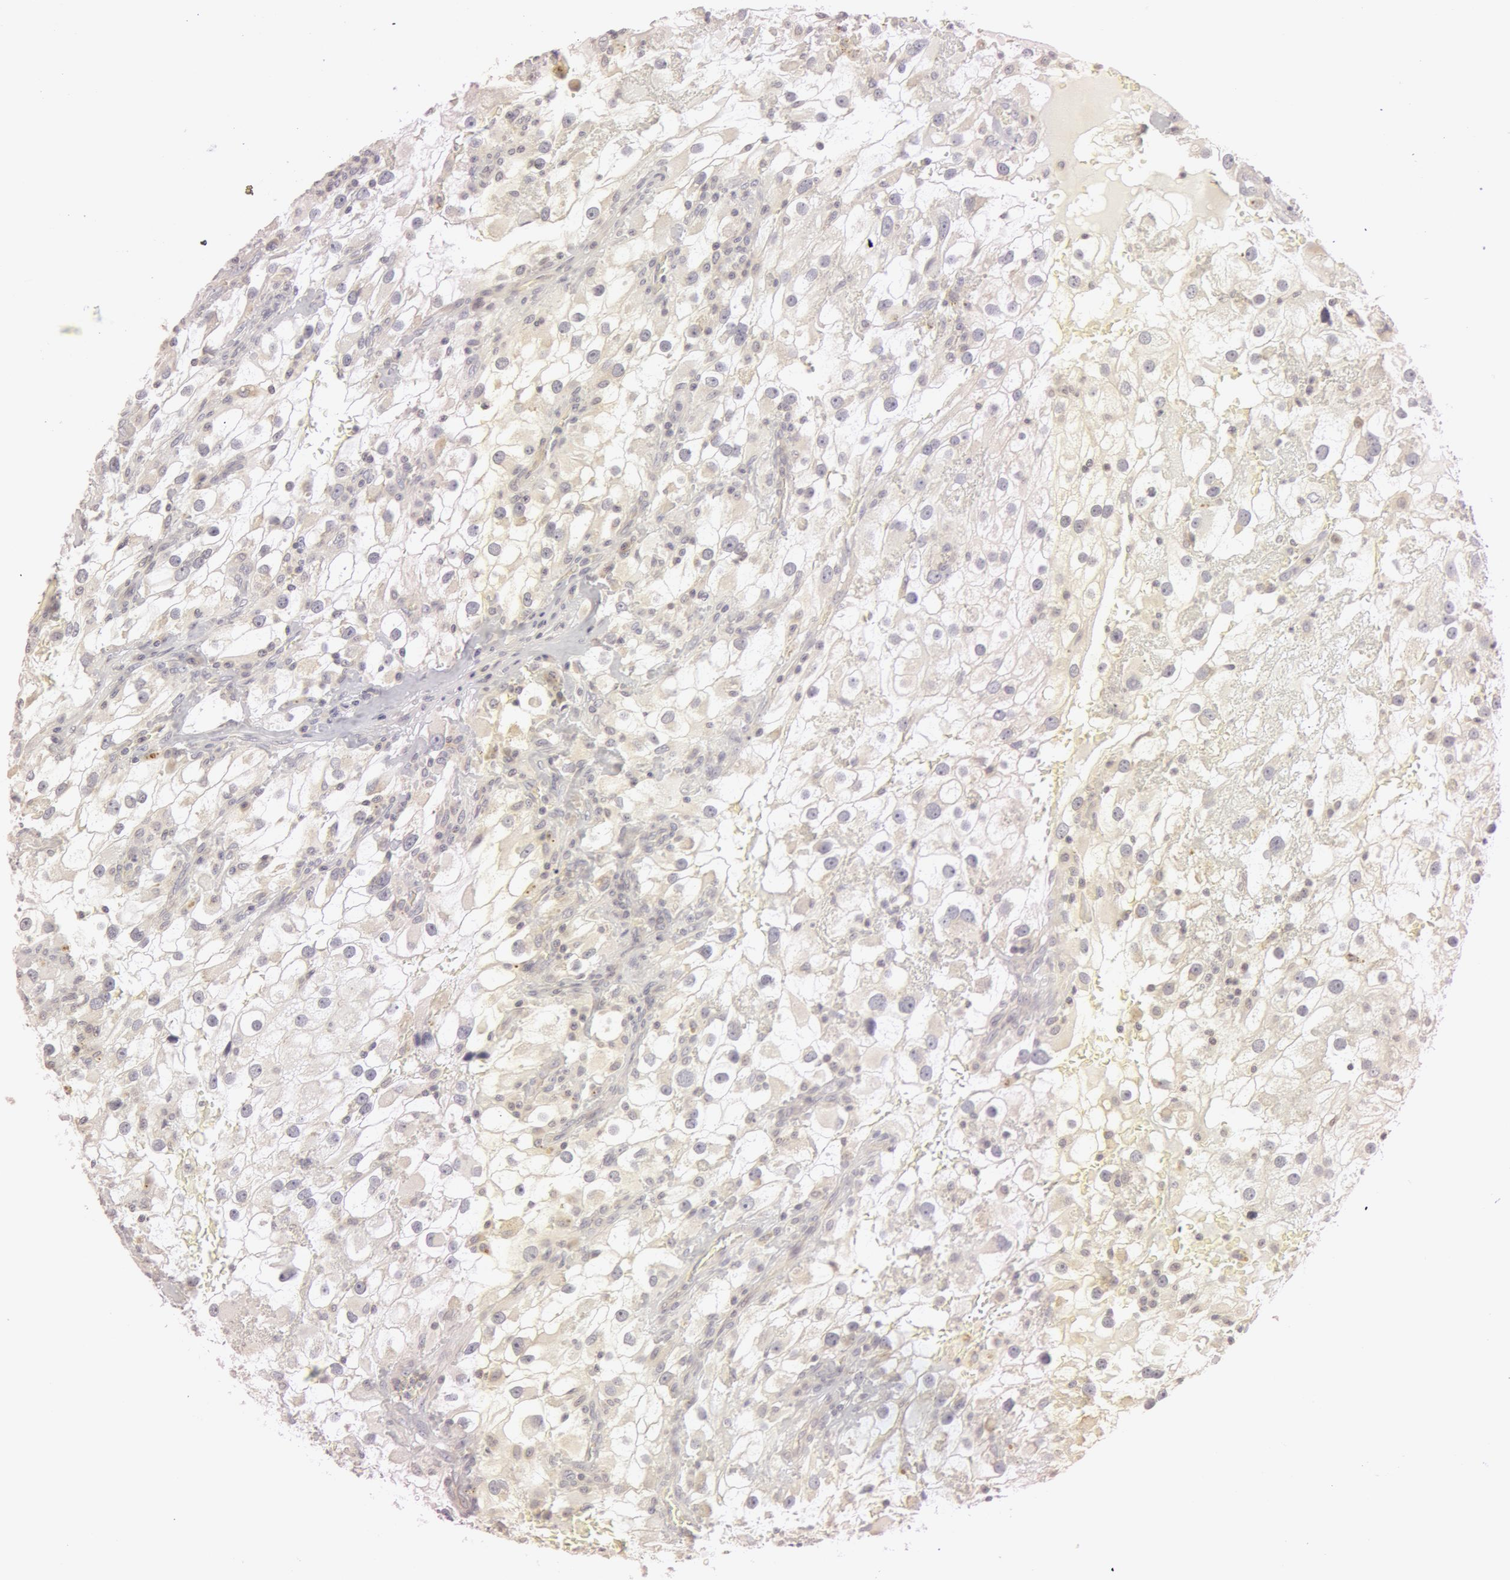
{"staining": {"intensity": "weak", "quantity": "<25%", "location": "none"}, "tissue": "renal cancer", "cell_type": "Tumor cells", "image_type": "cancer", "snomed": [{"axis": "morphology", "description": "Adenocarcinoma, NOS"}, {"axis": "topography", "description": "Kidney"}], "caption": "Tumor cells are negative for protein expression in human renal cancer. Nuclei are stained in blue.", "gene": "RALGAPA1", "patient": {"sex": "female", "age": 52}}